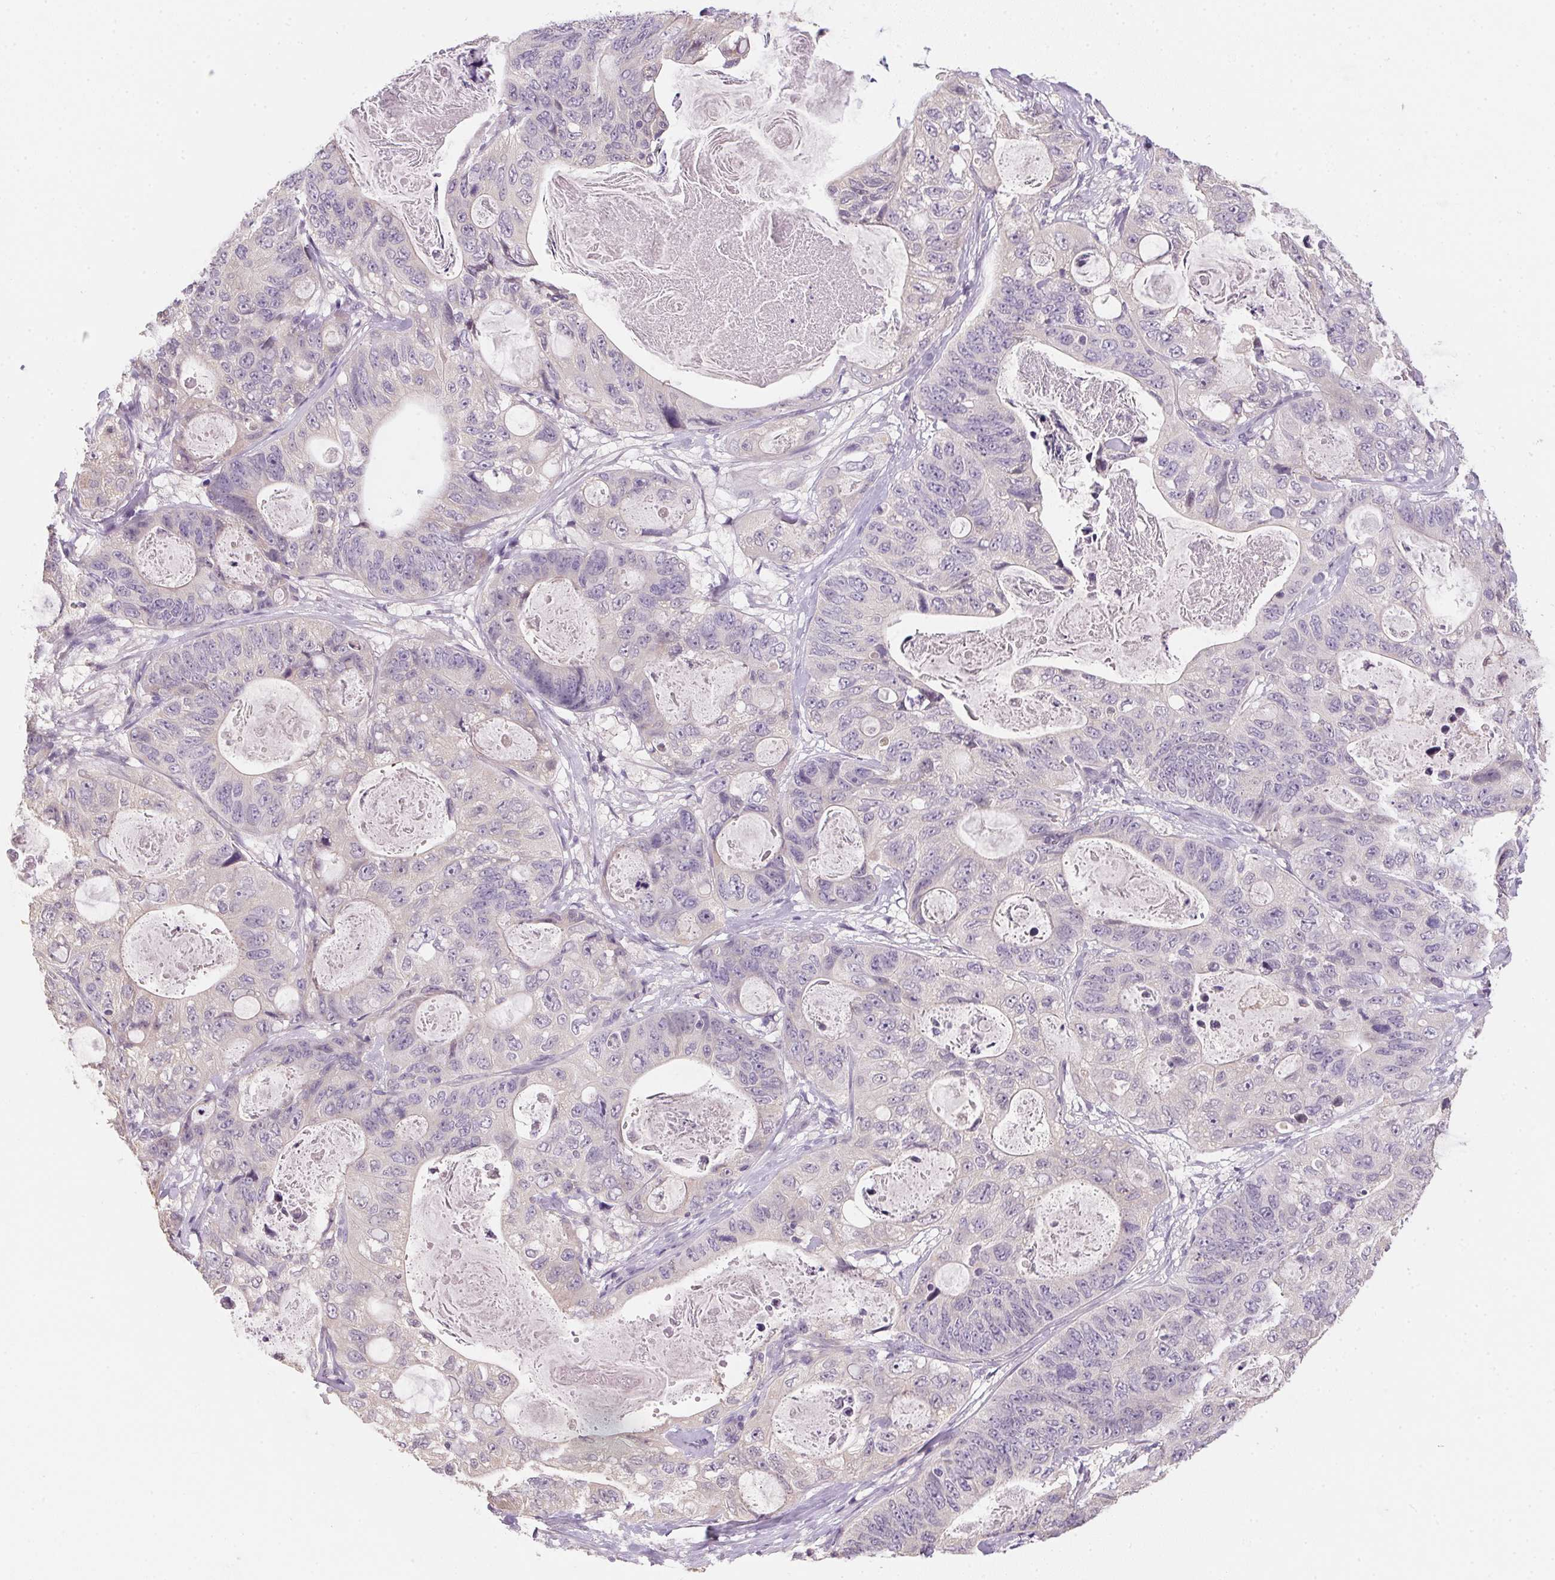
{"staining": {"intensity": "negative", "quantity": "none", "location": "none"}, "tissue": "stomach cancer", "cell_type": "Tumor cells", "image_type": "cancer", "snomed": [{"axis": "morphology", "description": "Normal tissue, NOS"}, {"axis": "morphology", "description": "Adenocarcinoma, NOS"}, {"axis": "topography", "description": "Stomach"}], "caption": "A micrograph of human stomach adenocarcinoma is negative for staining in tumor cells.", "gene": "ALDH8A1", "patient": {"sex": "female", "age": 89}}